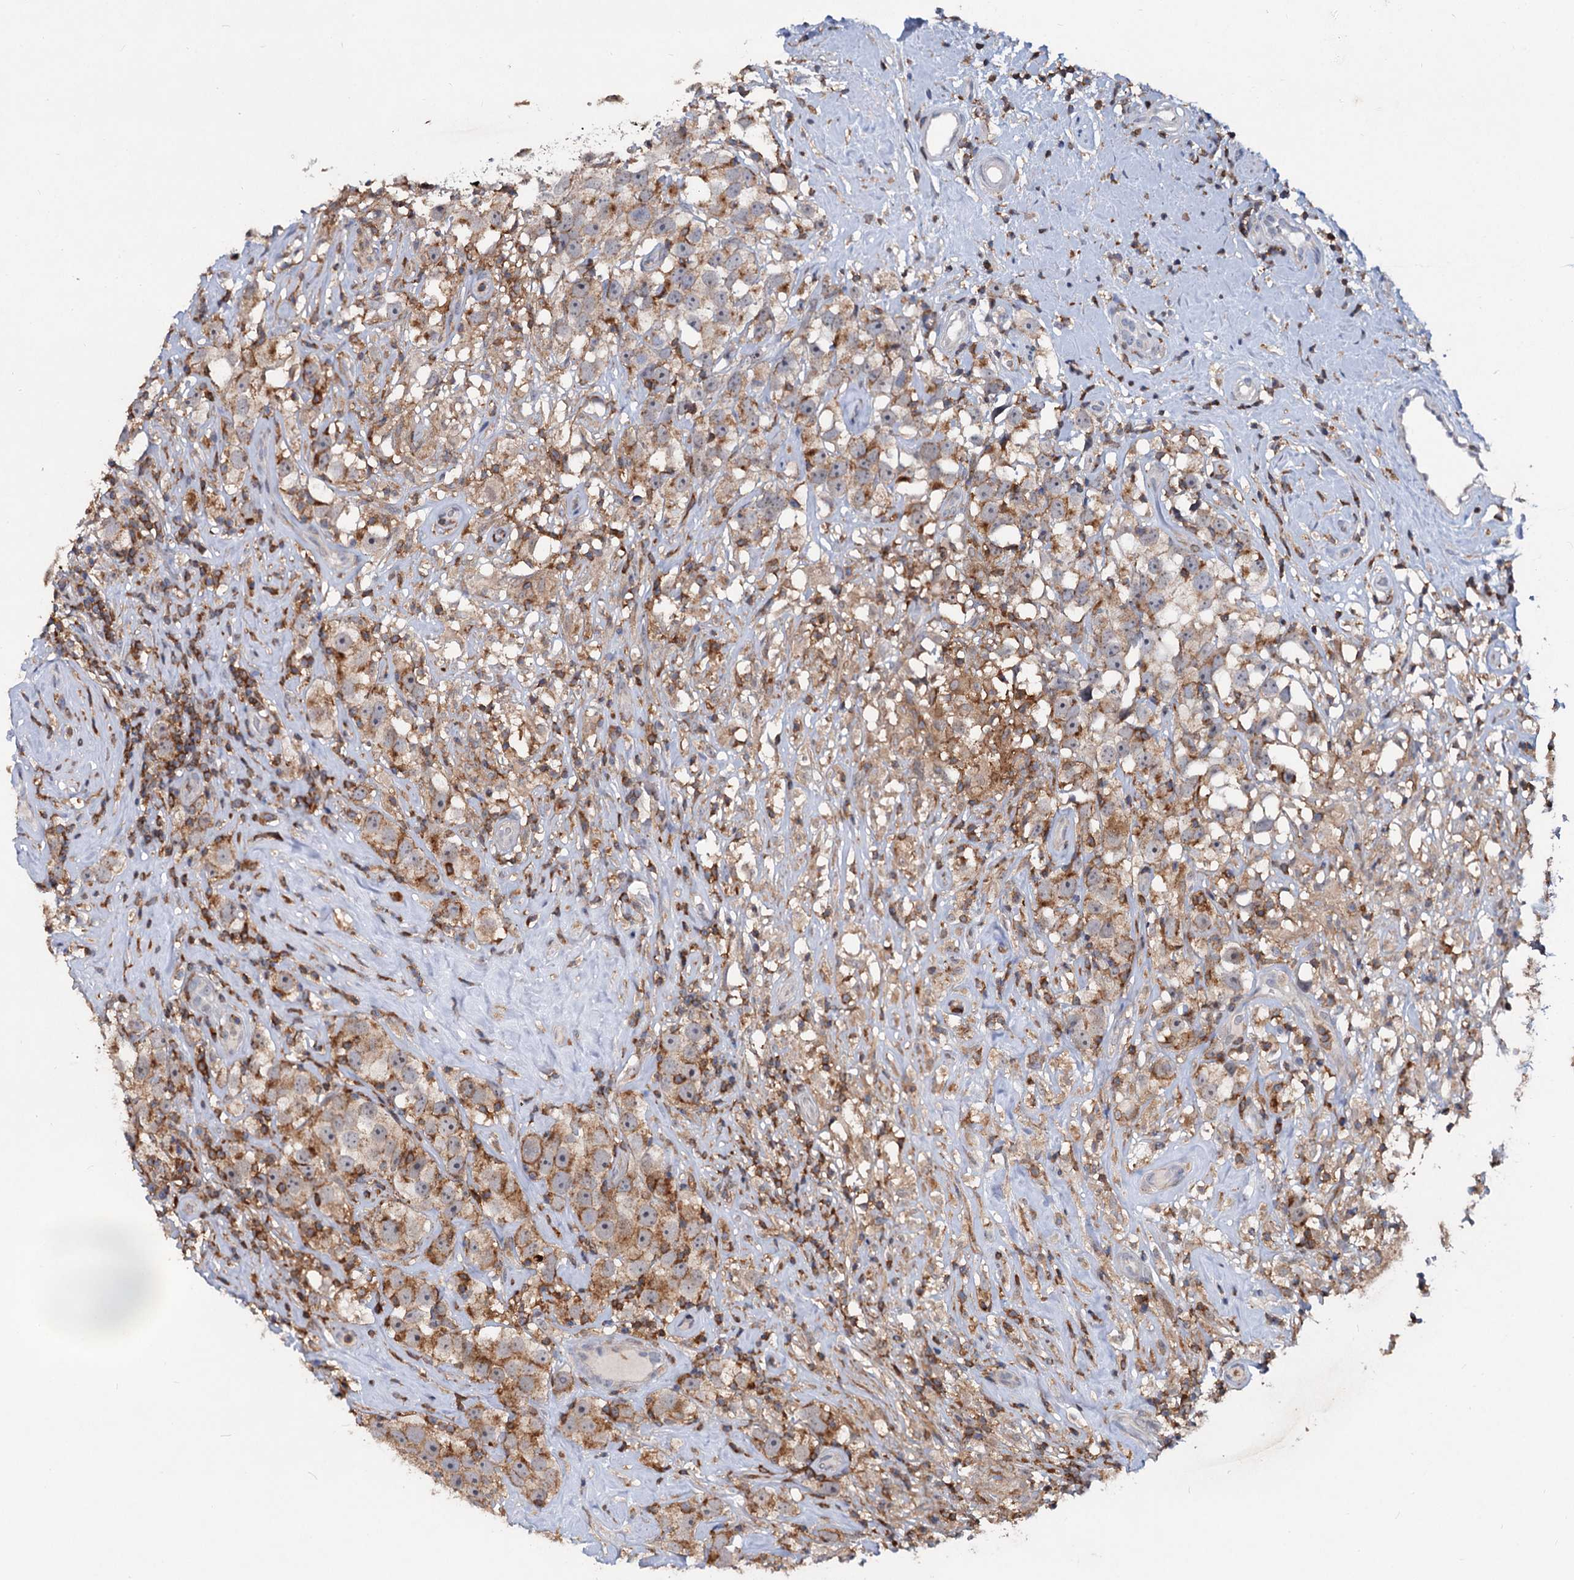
{"staining": {"intensity": "weak", "quantity": "25%-75%", "location": "cytoplasmic/membranous"}, "tissue": "testis cancer", "cell_type": "Tumor cells", "image_type": "cancer", "snomed": [{"axis": "morphology", "description": "Seminoma, NOS"}, {"axis": "topography", "description": "Testis"}], "caption": "A high-resolution photomicrograph shows immunohistochemistry (IHC) staining of testis cancer, which demonstrates weak cytoplasmic/membranous expression in about 25%-75% of tumor cells.", "gene": "LRCH4", "patient": {"sex": "male", "age": 49}}